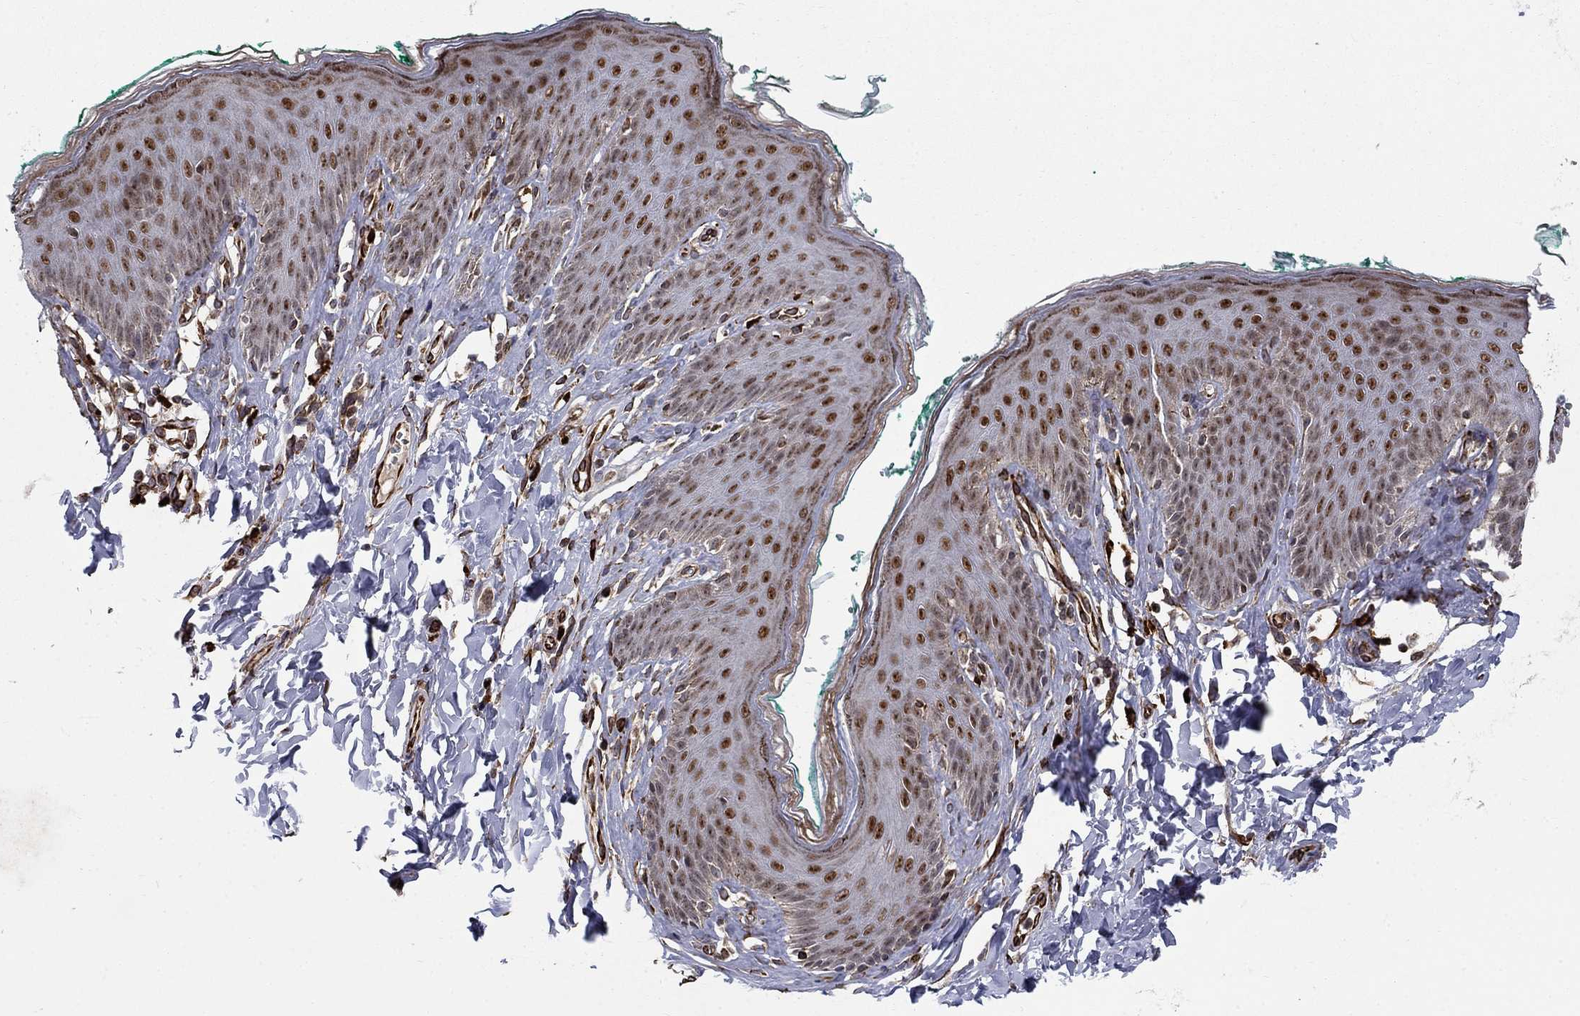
{"staining": {"intensity": "strong", "quantity": ">75%", "location": "nuclear"}, "tissue": "skin", "cell_type": "Epidermal cells", "image_type": "normal", "snomed": [{"axis": "morphology", "description": "Normal tissue, NOS"}, {"axis": "topography", "description": "Vulva"}], "caption": "The micrograph displays a brown stain indicating the presence of a protein in the nuclear of epidermal cells in skin. Immunohistochemistry stains the protein in brown and the nuclei are stained blue.", "gene": "MSRA", "patient": {"sex": "female", "age": 66}}